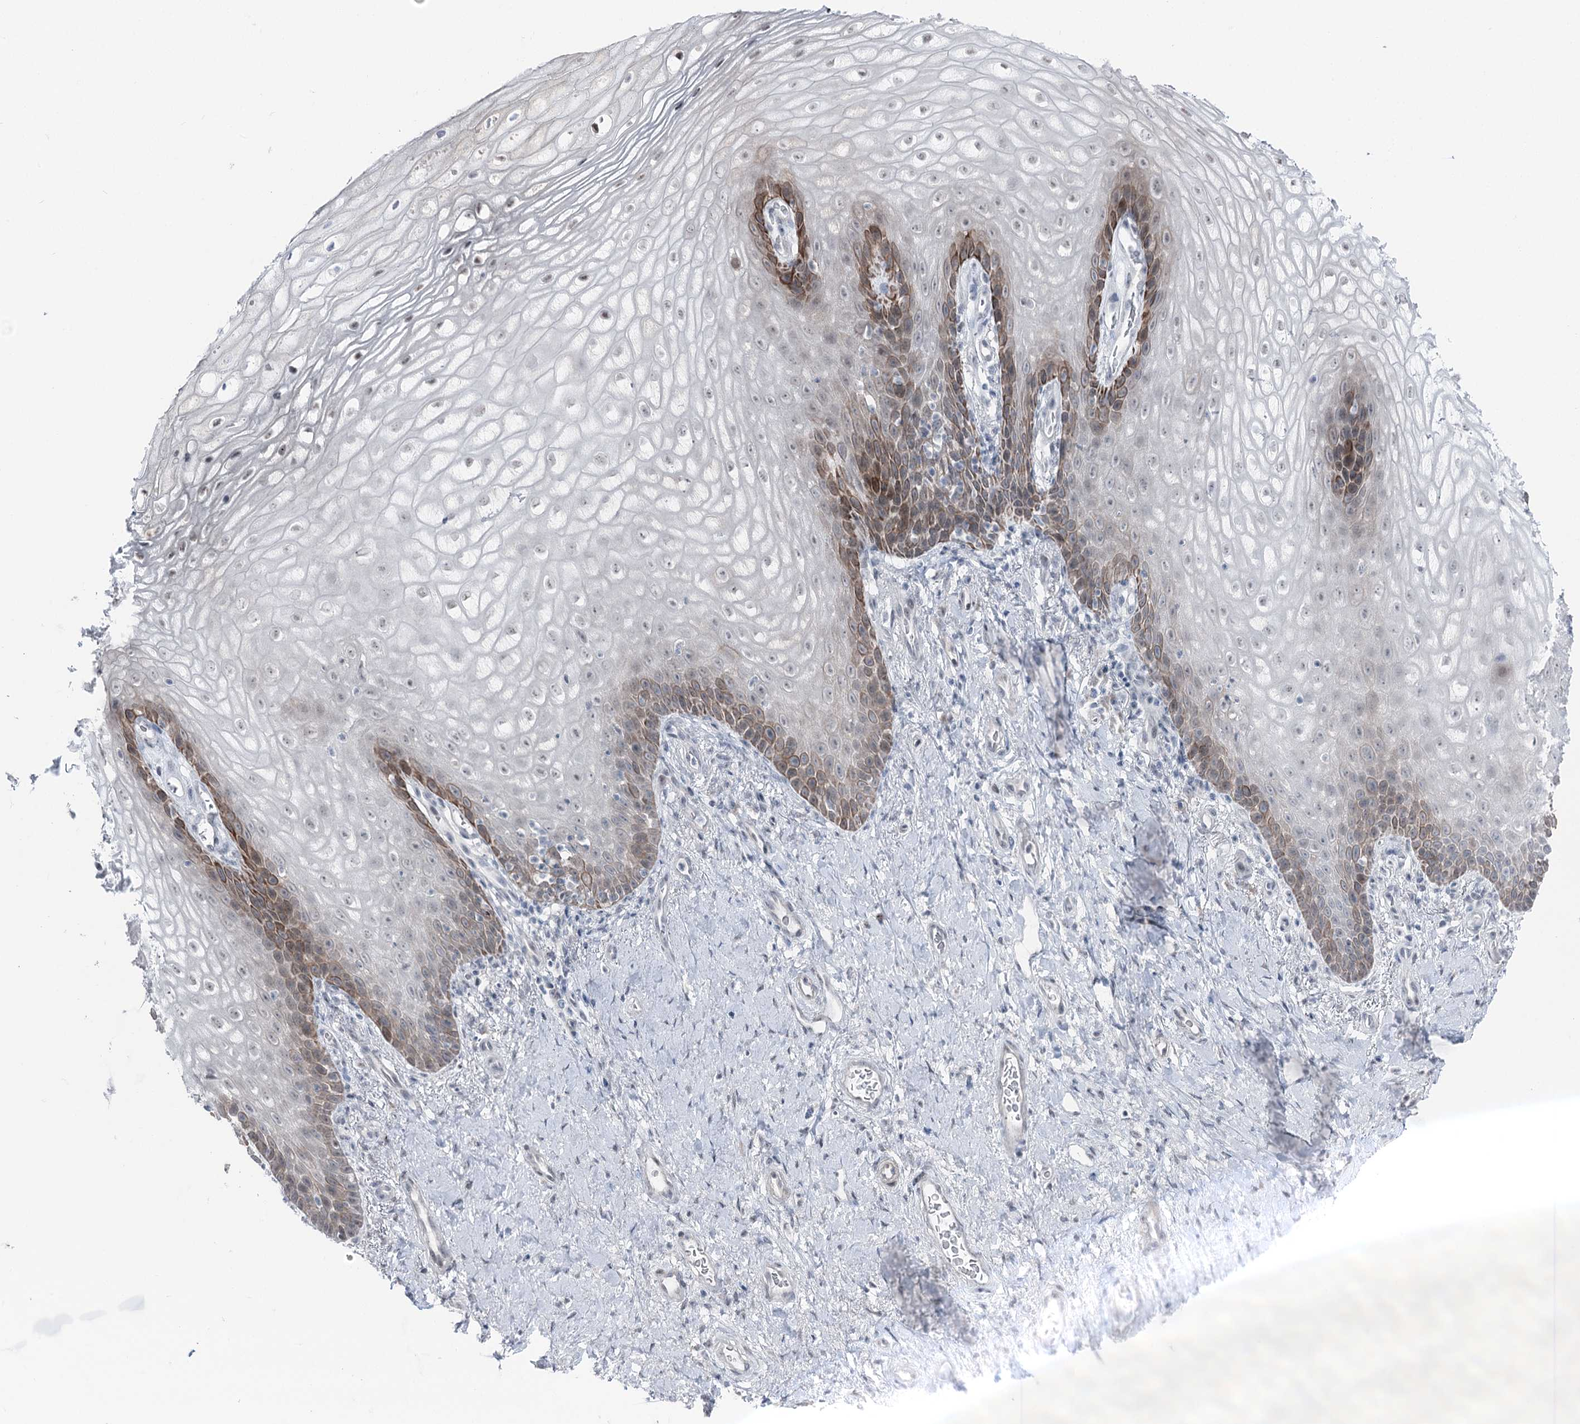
{"staining": {"intensity": "moderate", "quantity": "25%-75%", "location": "cytoplasmic/membranous"}, "tissue": "vagina", "cell_type": "Squamous epithelial cells", "image_type": "normal", "snomed": [{"axis": "morphology", "description": "Normal tissue, NOS"}, {"axis": "topography", "description": "Vagina"}], "caption": "Immunohistochemistry (IHC) of unremarkable vagina demonstrates medium levels of moderate cytoplasmic/membranous staining in about 25%-75% of squamous epithelial cells.", "gene": "STEEP1", "patient": {"sex": "female", "age": 60}}